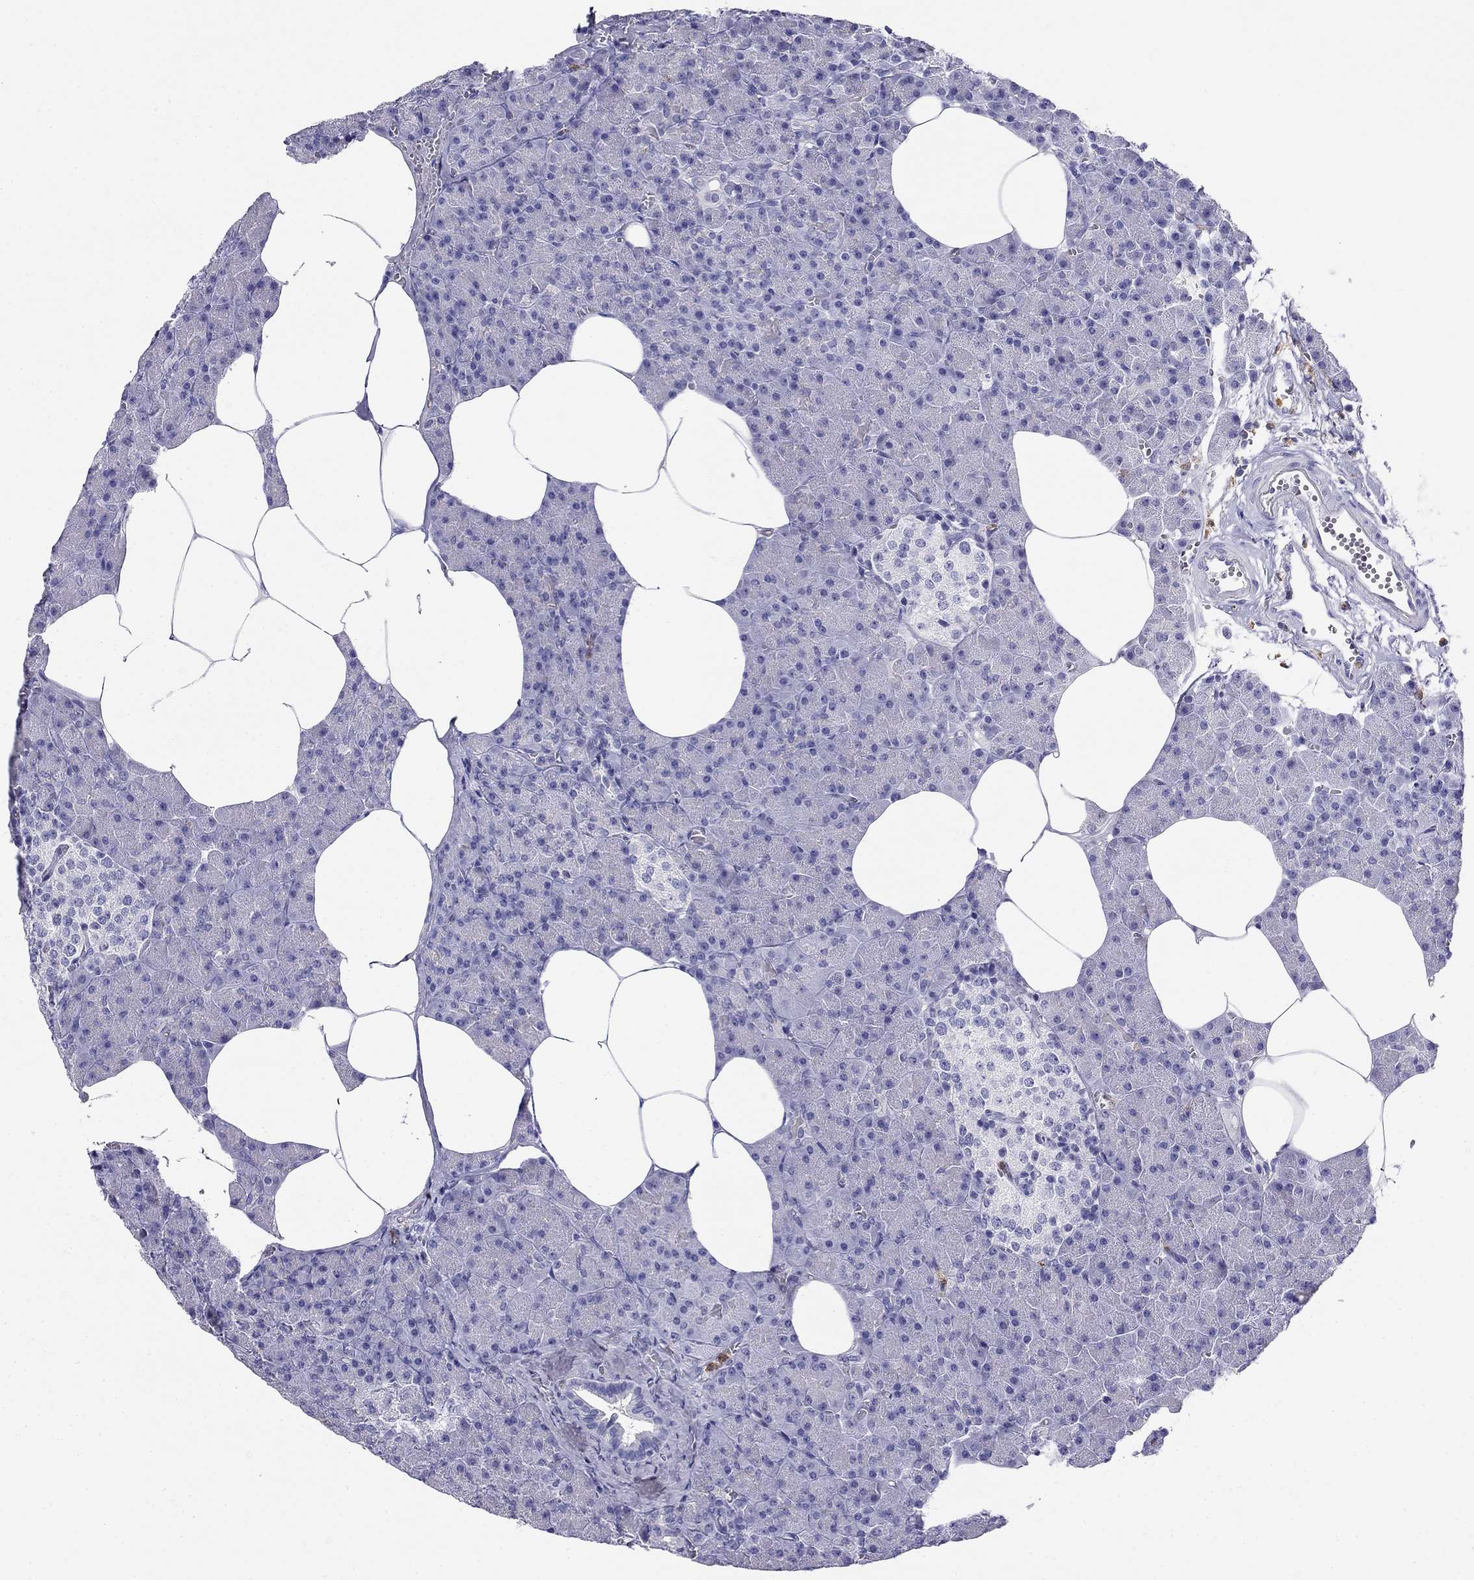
{"staining": {"intensity": "negative", "quantity": "none", "location": "none"}, "tissue": "pancreas", "cell_type": "Exocrine glandular cells", "image_type": "normal", "snomed": [{"axis": "morphology", "description": "Normal tissue, NOS"}, {"axis": "topography", "description": "Pancreas"}], "caption": "Immunohistochemistry photomicrograph of benign pancreas: human pancreas stained with DAB reveals no significant protein positivity in exocrine glandular cells.", "gene": "PPP1R36", "patient": {"sex": "female", "age": 45}}